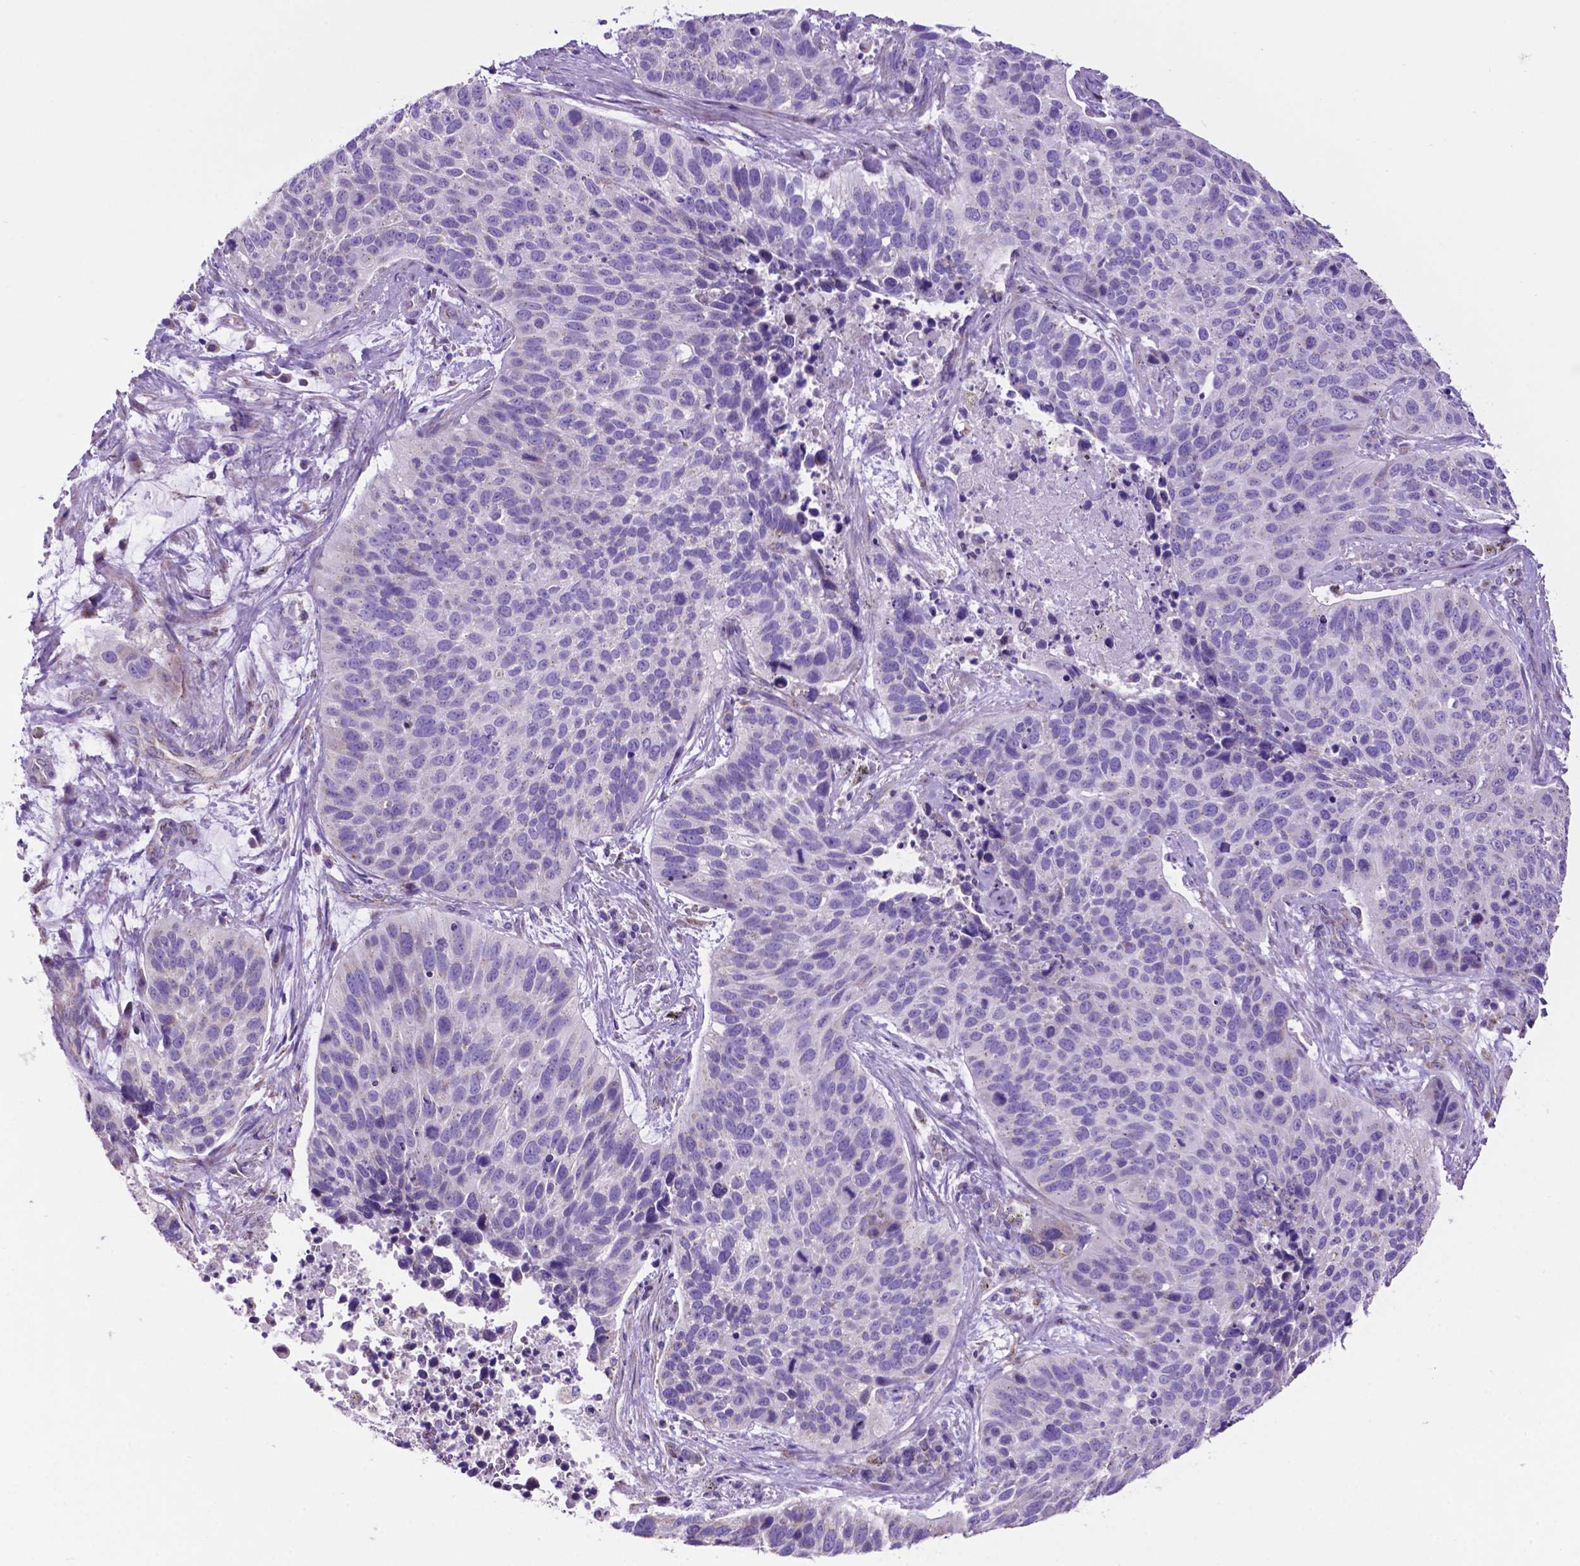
{"staining": {"intensity": "negative", "quantity": "none", "location": "none"}, "tissue": "lung cancer", "cell_type": "Tumor cells", "image_type": "cancer", "snomed": [{"axis": "morphology", "description": "Squamous cell carcinoma, NOS"}, {"axis": "topography", "description": "Lung"}], "caption": "Immunohistochemical staining of human lung cancer shows no significant positivity in tumor cells. (DAB (3,3'-diaminobenzidine) IHC visualized using brightfield microscopy, high magnification).", "gene": "TMEM121B", "patient": {"sex": "male", "age": 62}}